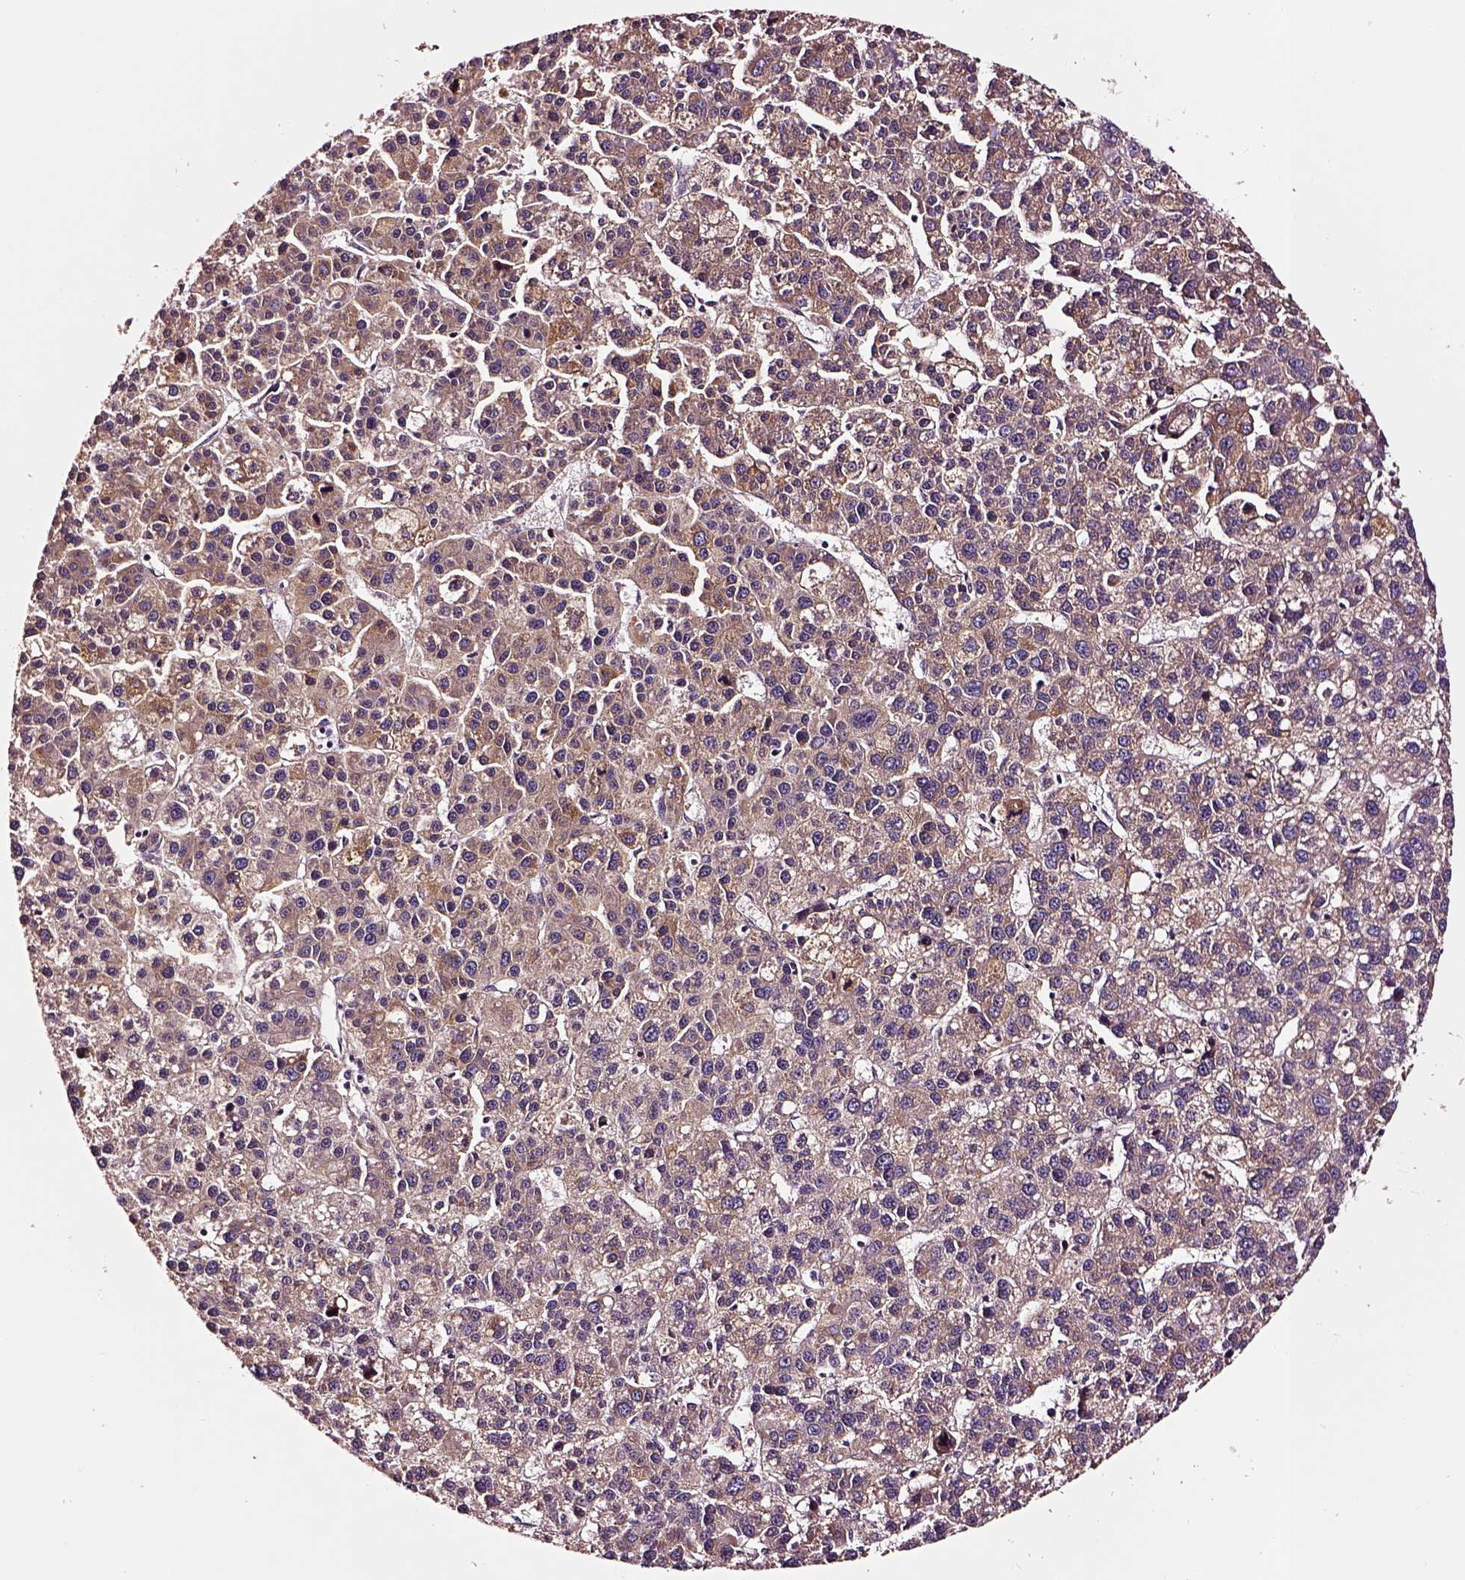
{"staining": {"intensity": "moderate", "quantity": ">75%", "location": "cytoplasmic/membranous"}, "tissue": "liver cancer", "cell_type": "Tumor cells", "image_type": "cancer", "snomed": [{"axis": "morphology", "description": "Carcinoma, Hepatocellular, NOS"}, {"axis": "topography", "description": "Liver"}], "caption": "Human liver cancer stained with a protein marker reveals moderate staining in tumor cells.", "gene": "TF", "patient": {"sex": "female", "age": 58}}